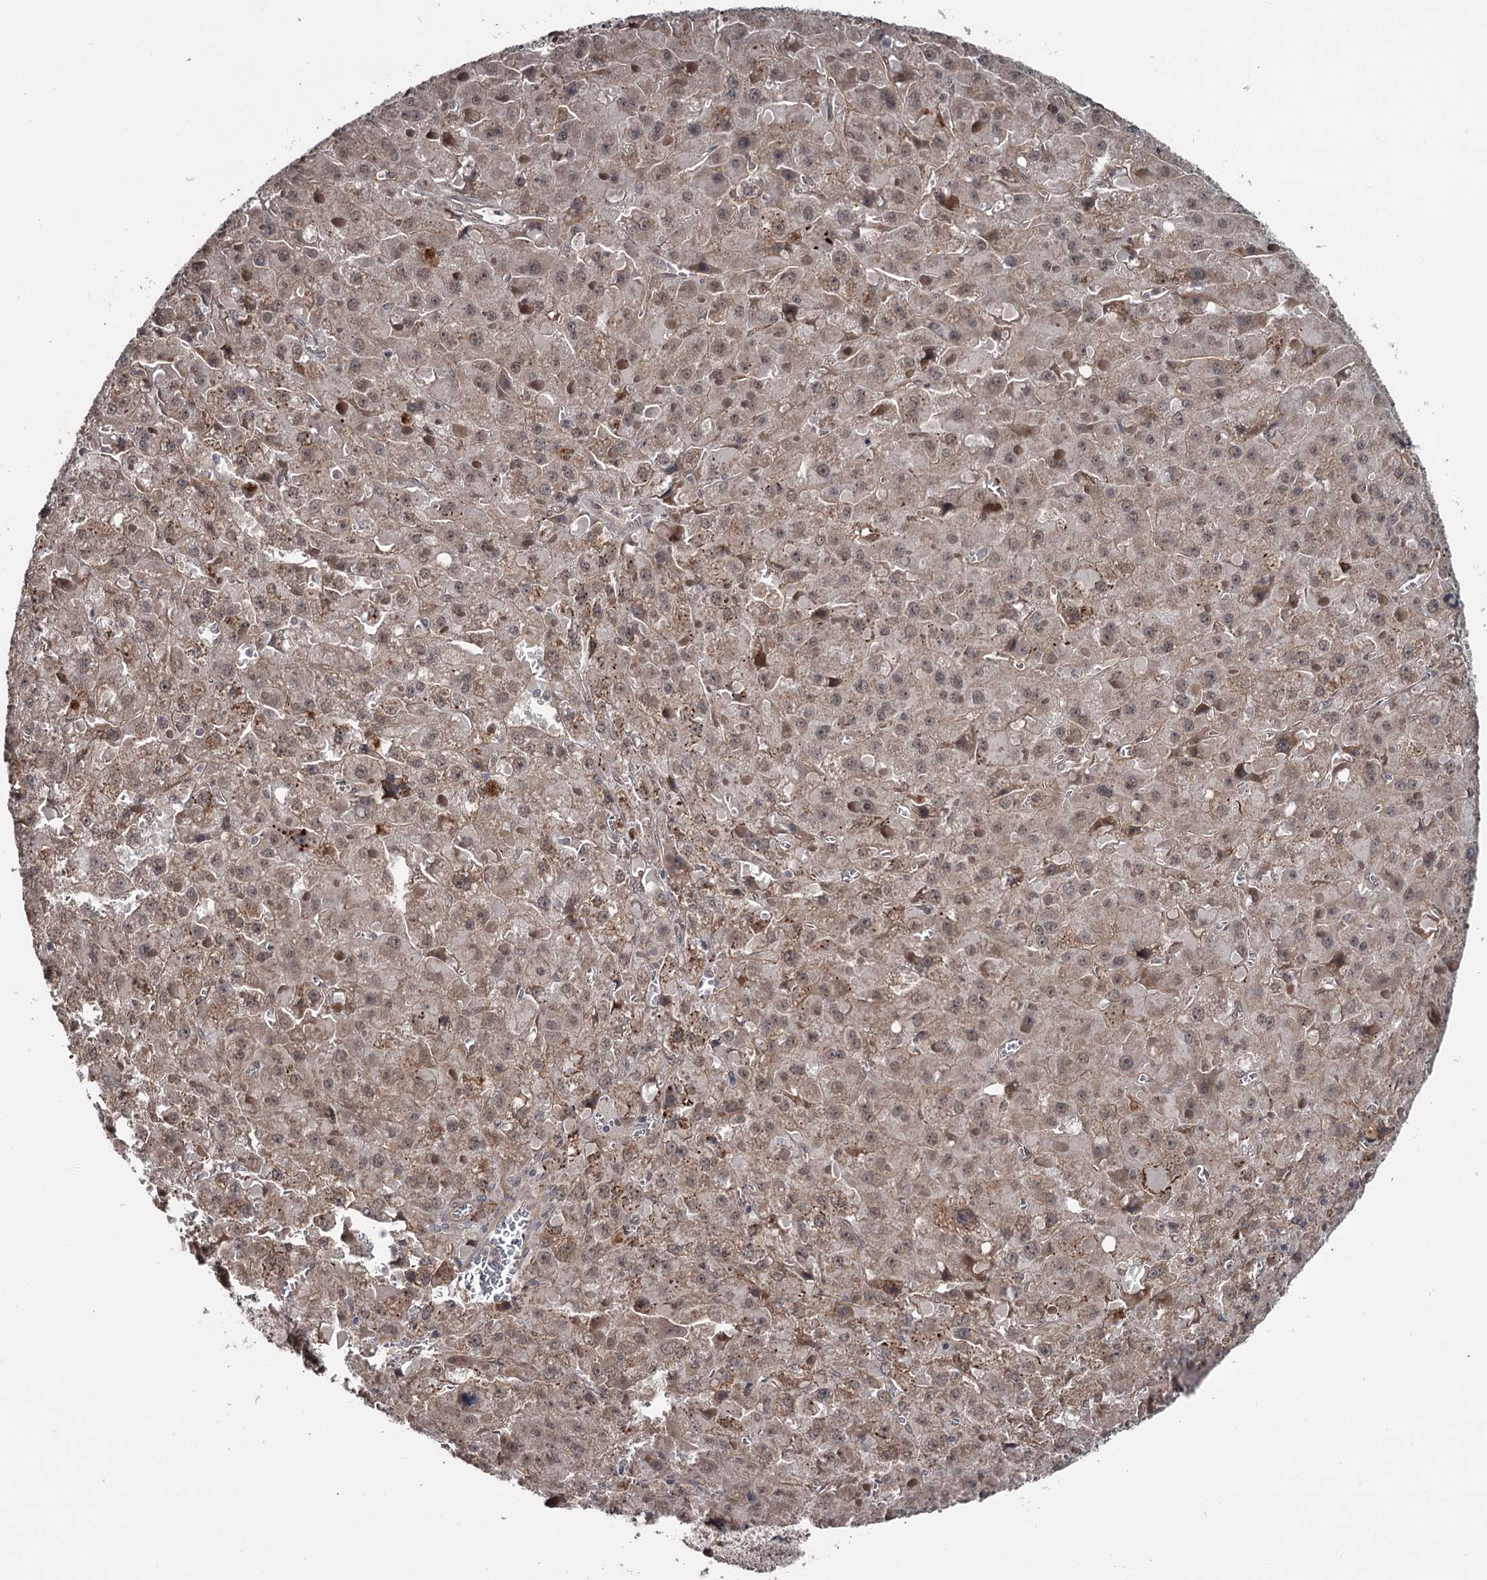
{"staining": {"intensity": "weak", "quantity": ">75%", "location": "nuclear"}, "tissue": "liver cancer", "cell_type": "Tumor cells", "image_type": "cancer", "snomed": [{"axis": "morphology", "description": "Carcinoma, Hepatocellular, NOS"}, {"axis": "topography", "description": "Liver"}], "caption": "Immunohistochemical staining of human liver hepatocellular carcinoma displays low levels of weak nuclear positivity in approximately >75% of tumor cells.", "gene": "CDC42EP2", "patient": {"sex": "female", "age": 73}}